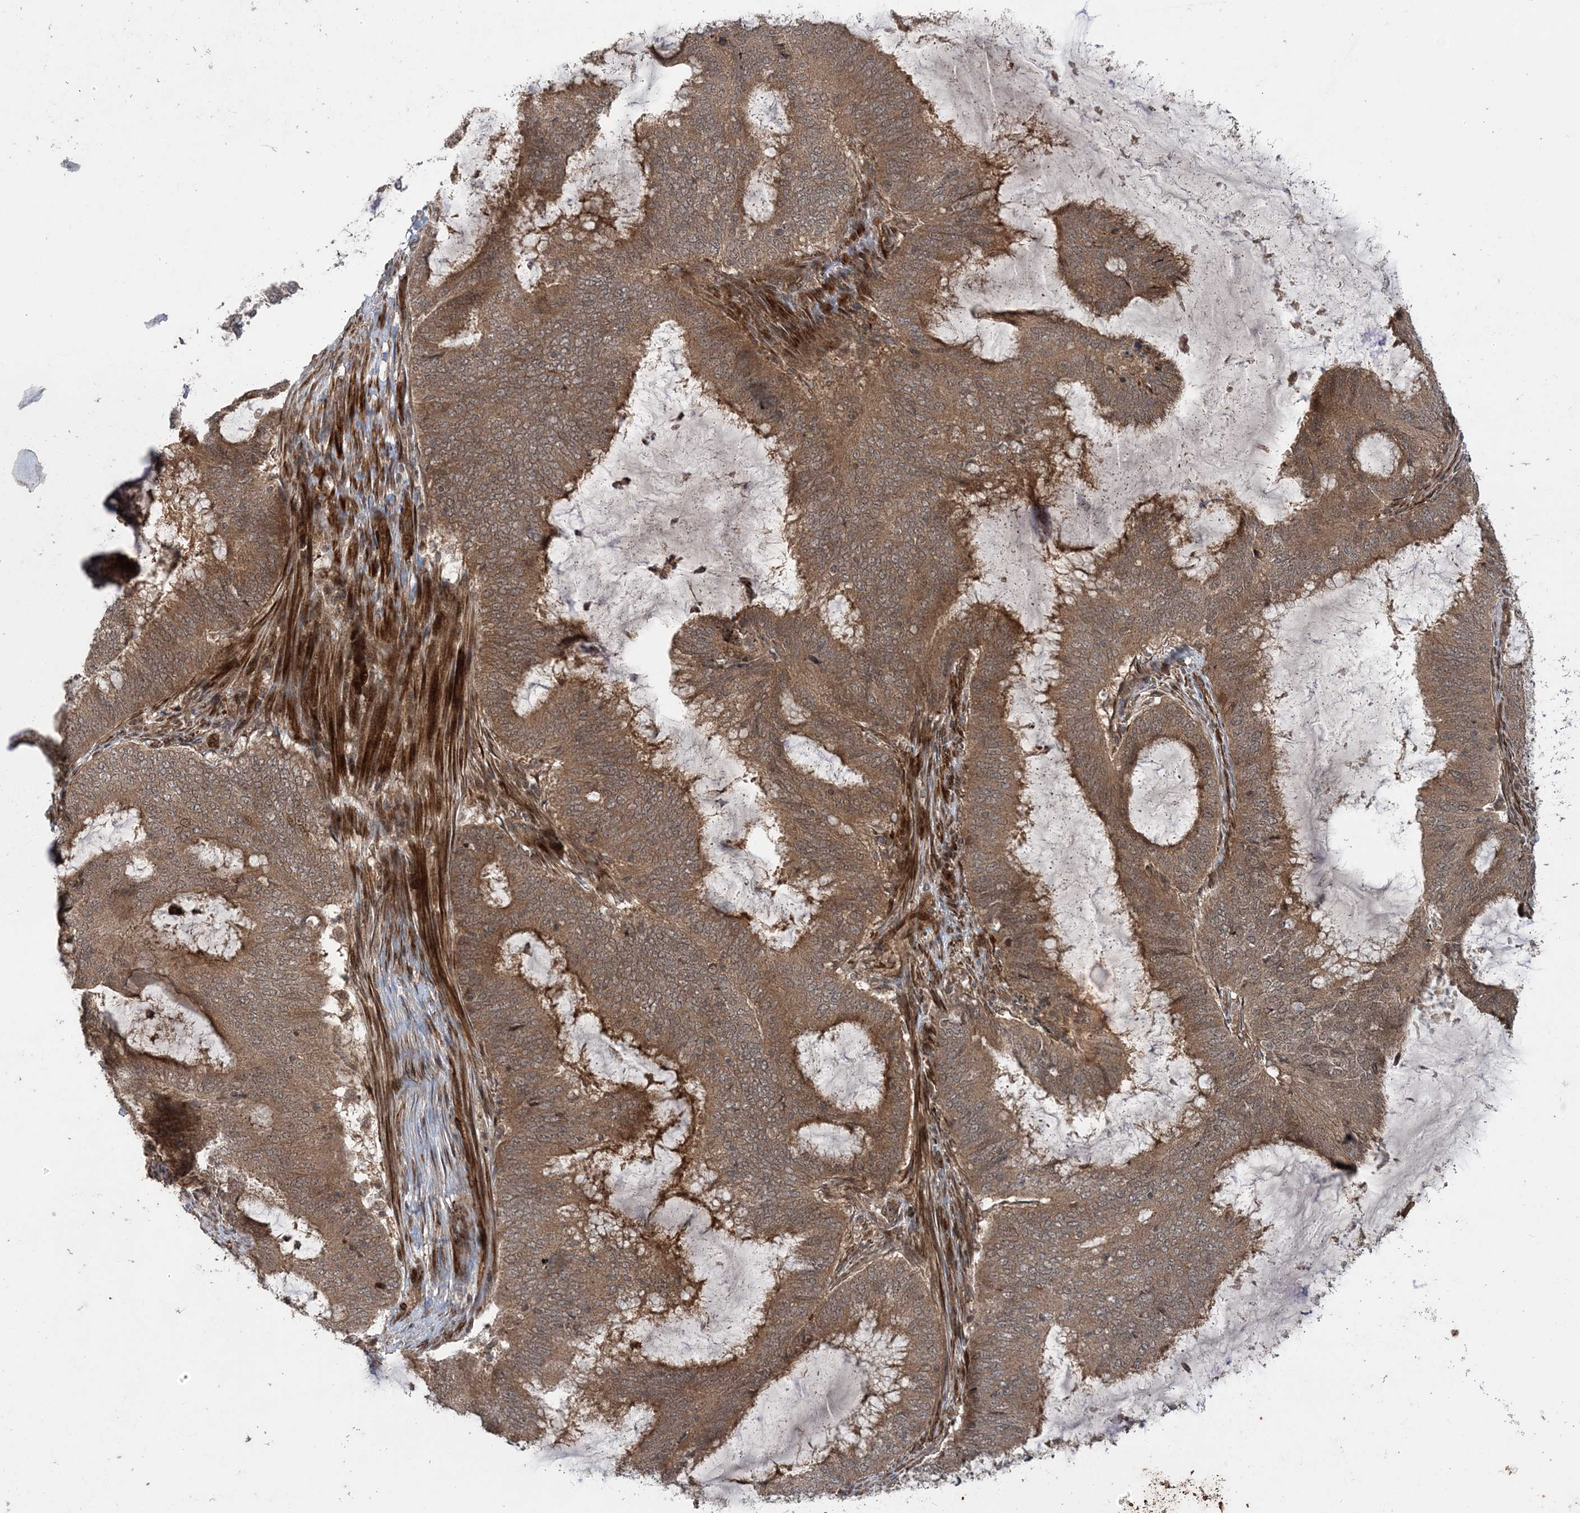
{"staining": {"intensity": "moderate", "quantity": ">75%", "location": "cytoplasmic/membranous"}, "tissue": "endometrial cancer", "cell_type": "Tumor cells", "image_type": "cancer", "snomed": [{"axis": "morphology", "description": "Adenocarcinoma, NOS"}, {"axis": "topography", "description": "Endometrium"}], "caption": "Brown immunohistochemical staining in endometrial cancer demonstrates moderate cytoplasmic/membranous positivity in about >75% of tumor cells. The staining was performed using DAB to visualize the protein expression in brown, while the nuclei were stained in blue with hematoxylin (Magnification: 20x).", "gene": "UBTD2", "patient": {"sex": "female", "age": 51}}